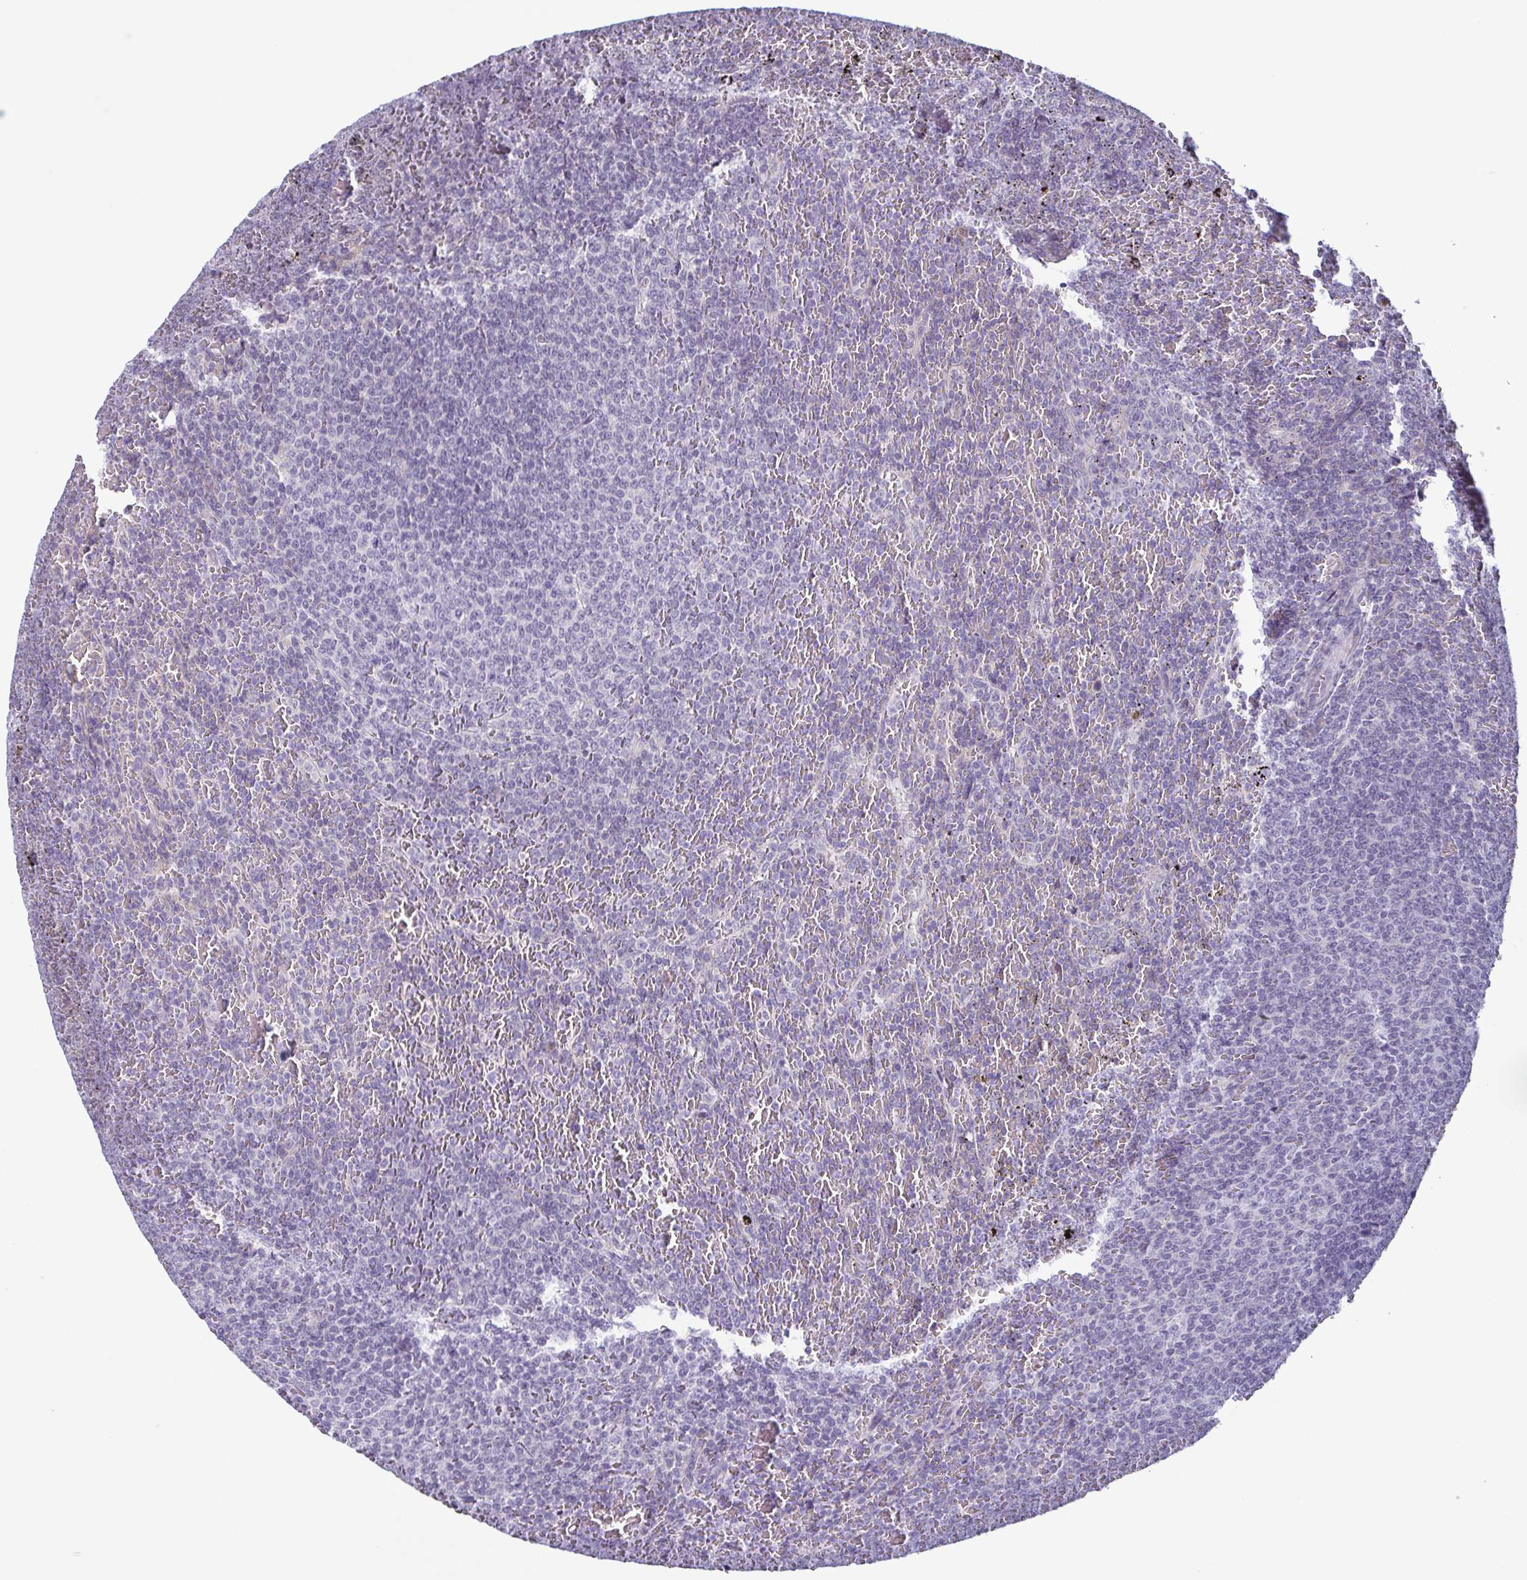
{"staining": {"intensity": "negative", "quantity": "none", "location": "none"}, "tissue": "lymphoma", "cell_type": "Tumor cells", "image_type": "cancer", "snomed": [{"axis": "morphology", "description": "Malignant lymphoma, non-Hodgkin's type, Low grade"}, {"axis": "topography", "description": "Spleen"}], "caption": "Histopathology image shows no significant protein positivity in tumor cells of malignant lymphoma, non-Hodgkin's type (low-grade). (Brightfield microscopy of DAB immunohistochemistry (IHC) at high magnification).", "gene": "ECM1", "patient": {"sex": "female", "age": 77}}